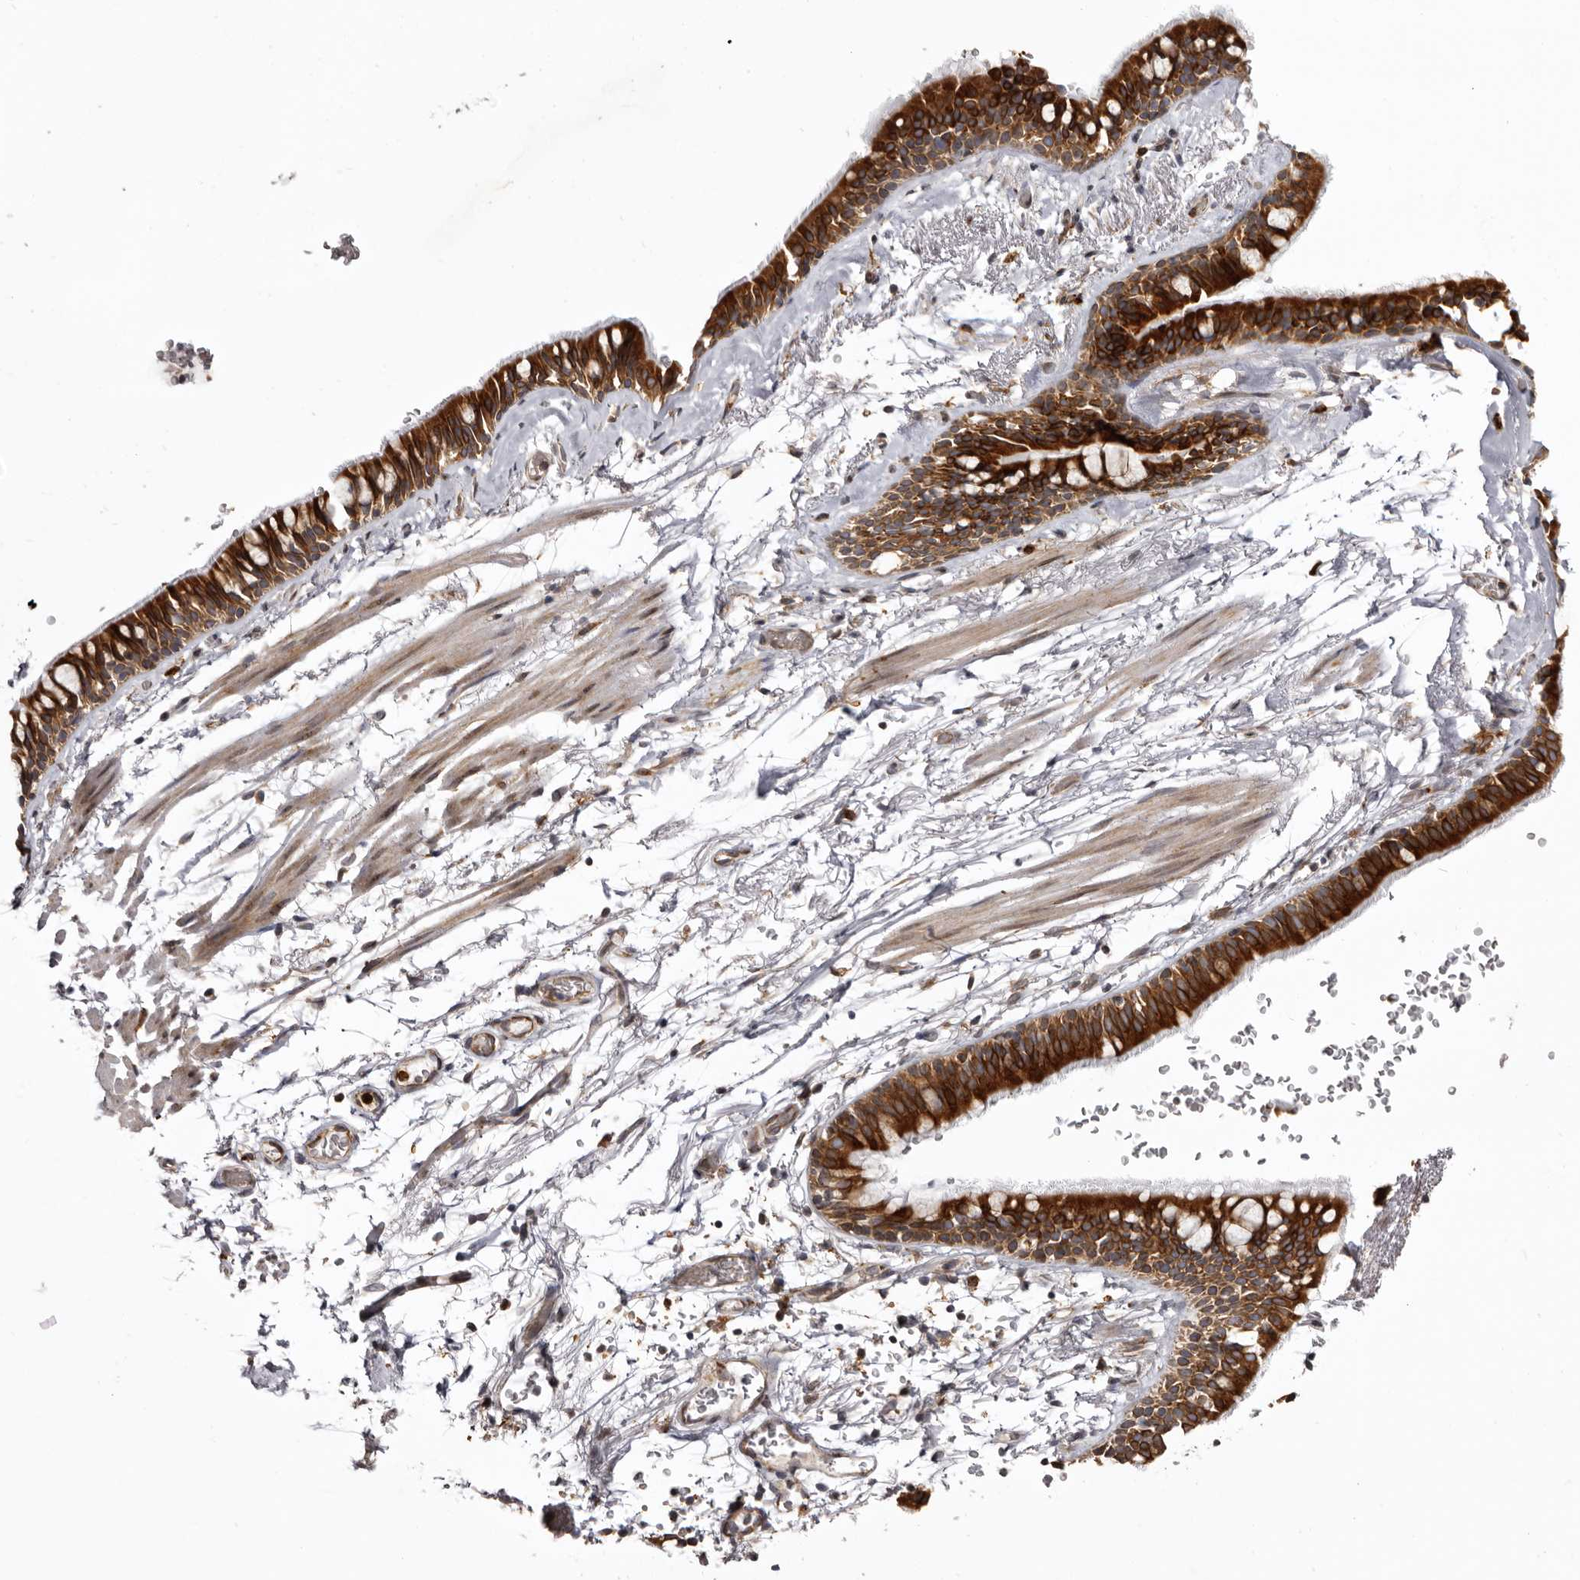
{"staining": {"intensity": "weak", "quantity": "25%-75%", "location": "cytoplasmic/membranous"}, "tissue": "adipose tissue", "cell_type": "Adipocytes", "image_type": "normal", "snomed": [{"axis": "morphology", "description": "Normal tissue, NOS"}, {"axis": "topography", "description": "Cartilage tissue"}, {"axis": "topography", "description": "Bronchus"}], "caption": "Adipocytes demonstrate weak cytoplasmic/membranous positivity in about 25%-75% of cells in benign adipose tissue.", "gene": "C4orf3", "patient": {"sex": "female", "age": 73}}